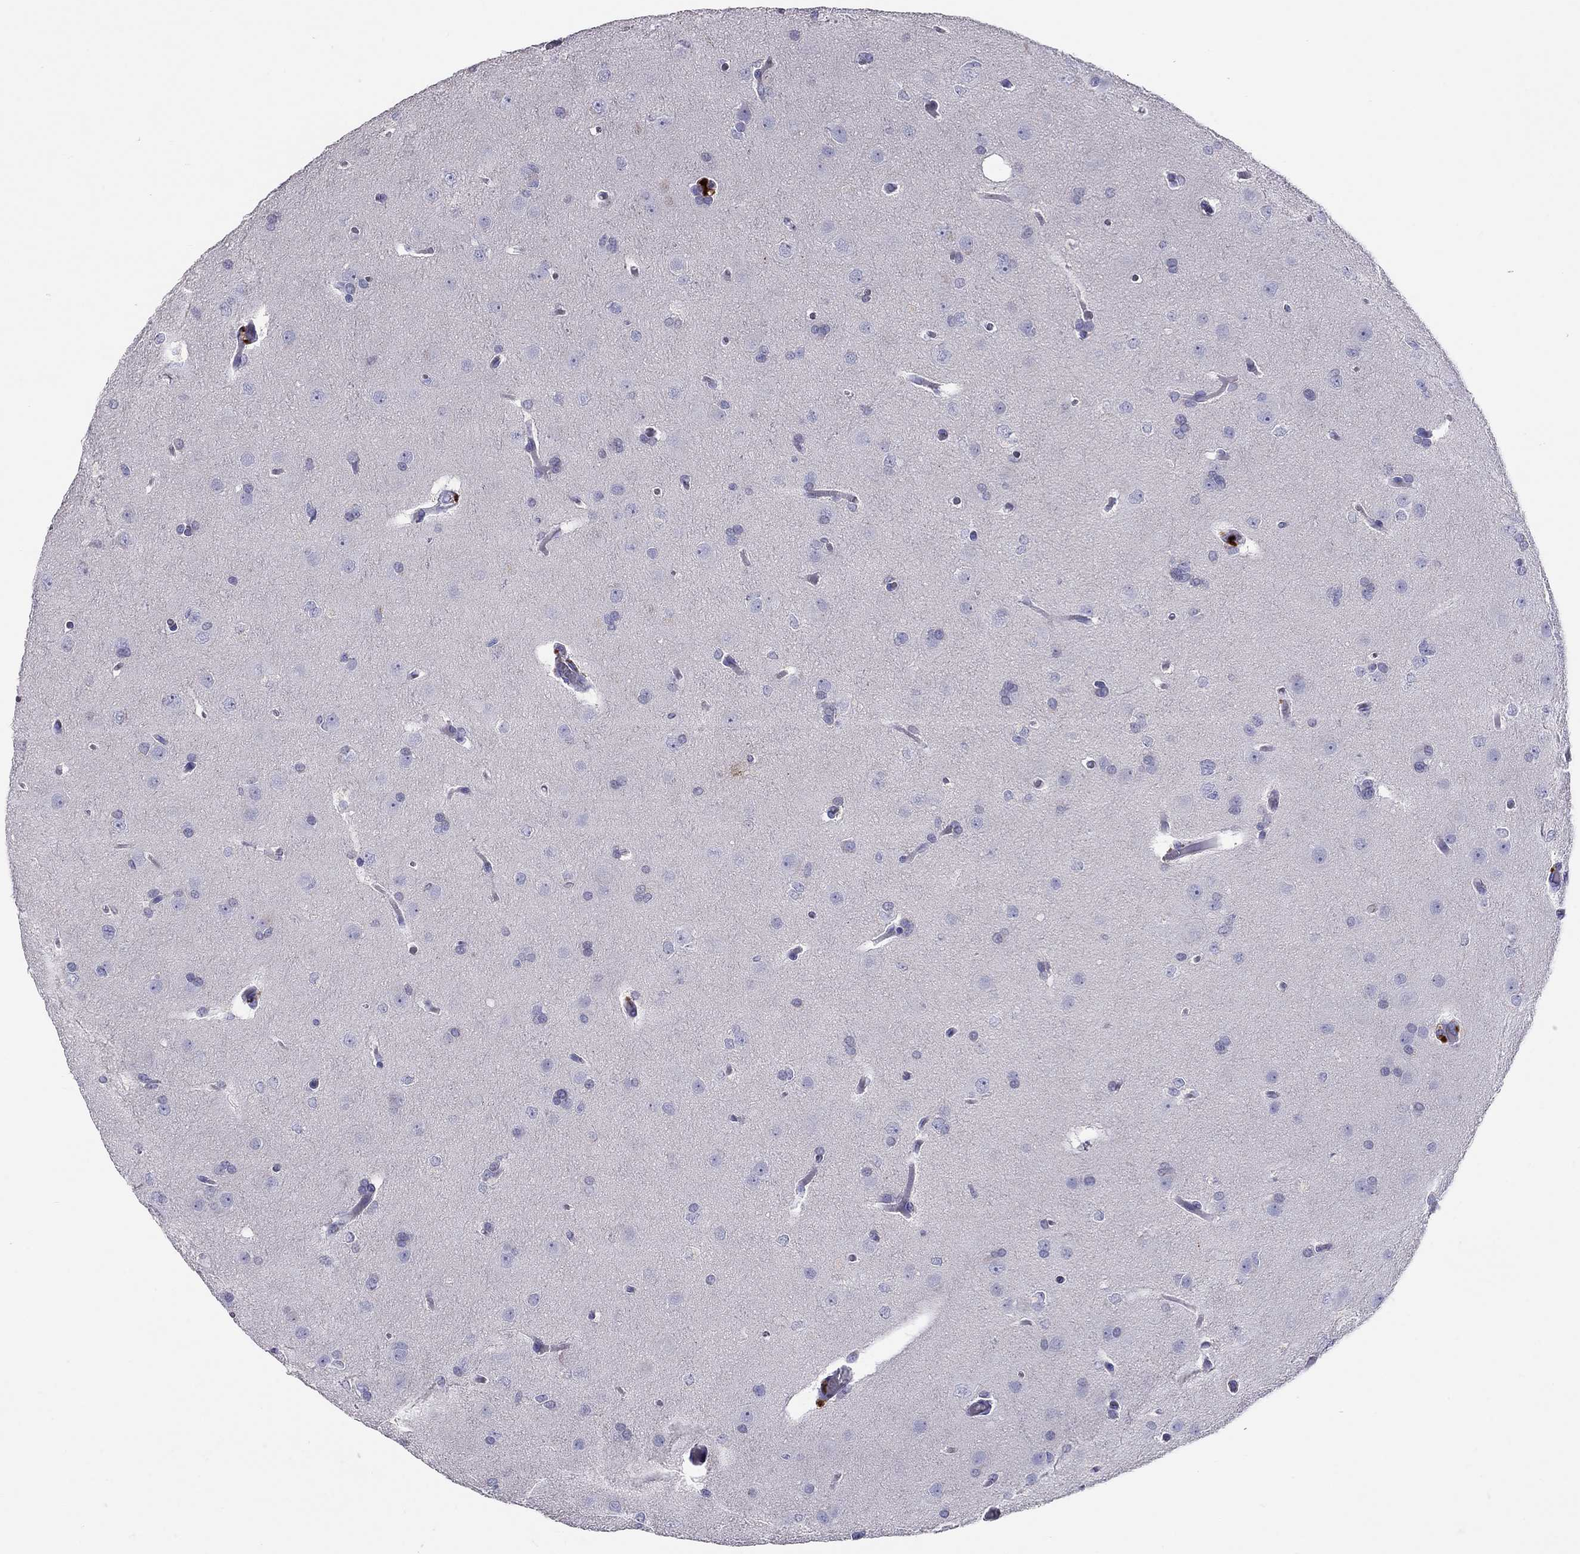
{"staining": {"intensity": "negative", "quantity": "none", "location": "none"}, "tissue": "glioma", "cell_type": "Tumor cells", "image_type": "cancer", "snomed": [{"axis": "morphology", "description": "Glioma, malignant, Low grade"}, {"axis": "topography", "description": "Brain"}], "caption": "Tumor cells show no significant positivity in glioma.", "gene": "CALHM1", "patient": {"sex": "female", "age": 32}}